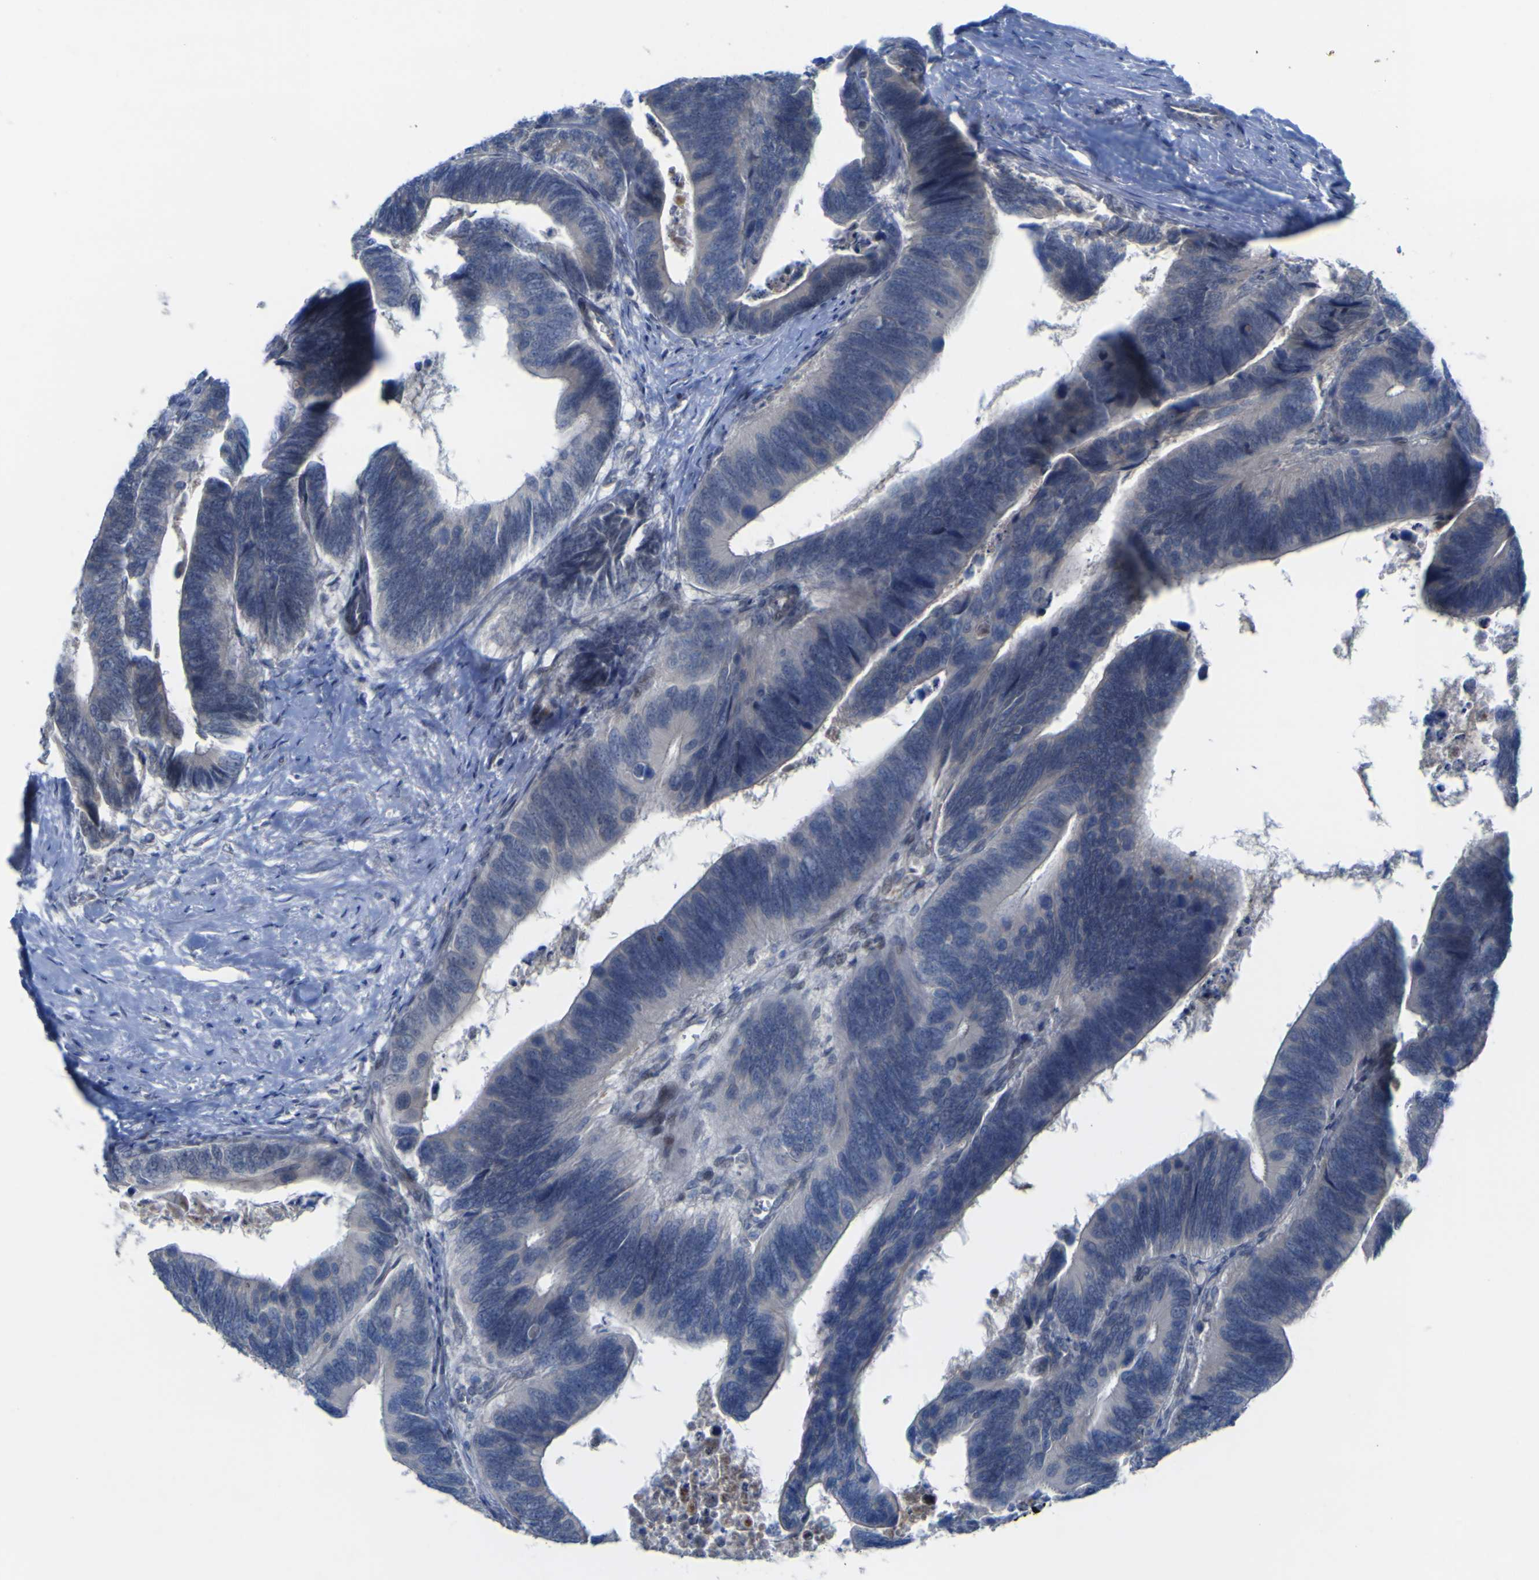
{"staining": {"intensity": "negative", "quantity": "none", "location": "none"}, "tissue": "colorectal cancer", "cell_type": "Tumor cells", "image_type": "cancer", "snomed": [{"axis": "morphology", "description": "Adenocarcinoma, NOS"}, {"axis": "topography", "description": "Colon"}], "caption": "The photomicrograph exhibits no staining of tumor cells in colorectal cancer (adenocarcinoma).", "gene": "NAV1", "patient": {"sex": "male", "age": 72}}